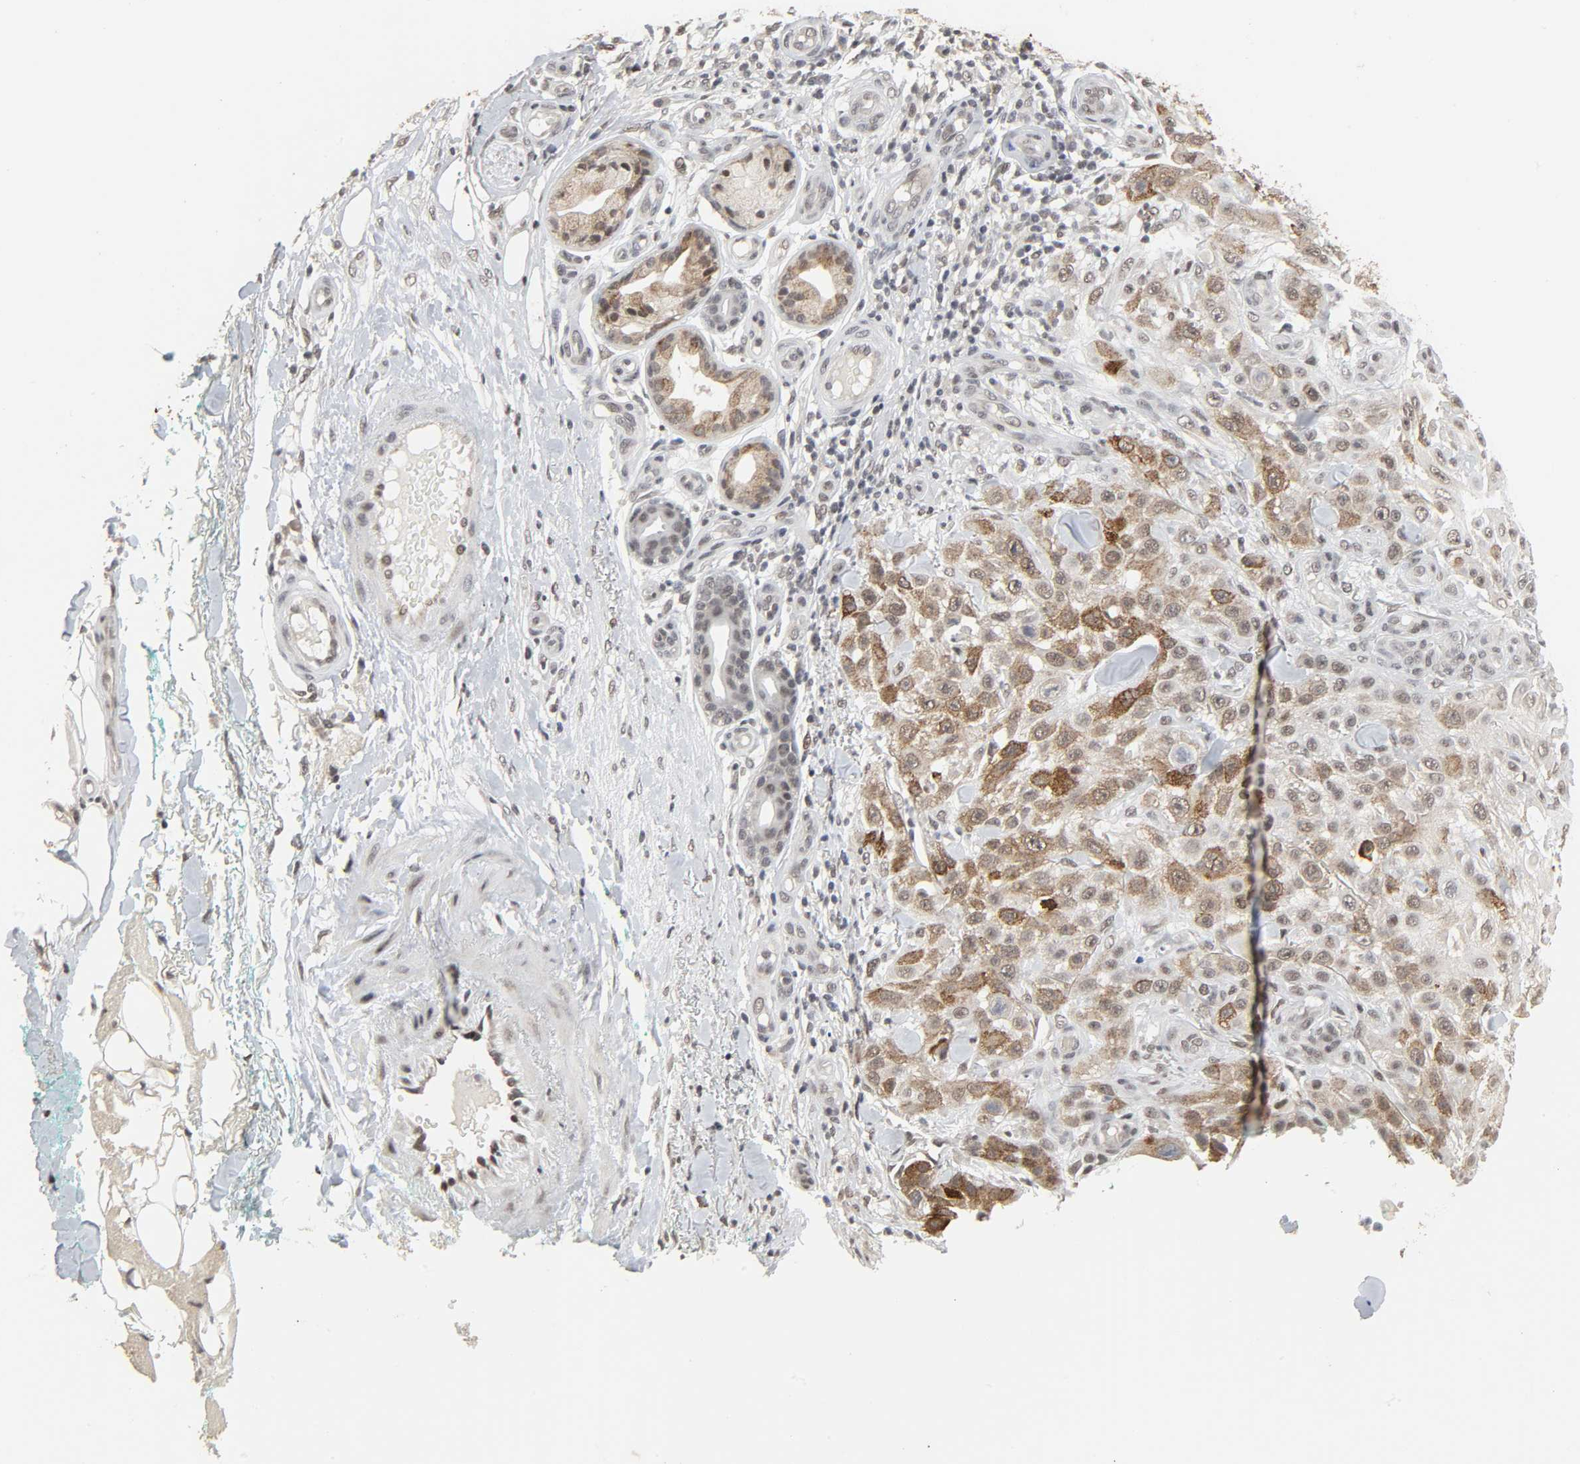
{"staining": {"intensity": "moderate", "quantity": "25%-75%", "location": "cytoplasmic/membranous,nuclear"}, "tissue": "skin cancer", "cell_type": "Tumor cells", "image_type": "cancer", "snomed": [{"axis": "morphology", "description": "Squamous cell carcinoma, NOS"}, {"axis": "topography", "description": "Skin"}], "caption": "The histopathology image shows immunohistochemical staining of skin squamous cell carcinoma. There is moderate cytoplasmic/membranous and nuclear expression is seen in approximately 25%-75% of tumor cells. The staining was performed using DAB, with brown indicating positive protein expression. Nuclei are stained blue with hematoxylin.", "gene": "MUC1", "patient": {"sex": "female", "age": 42}}